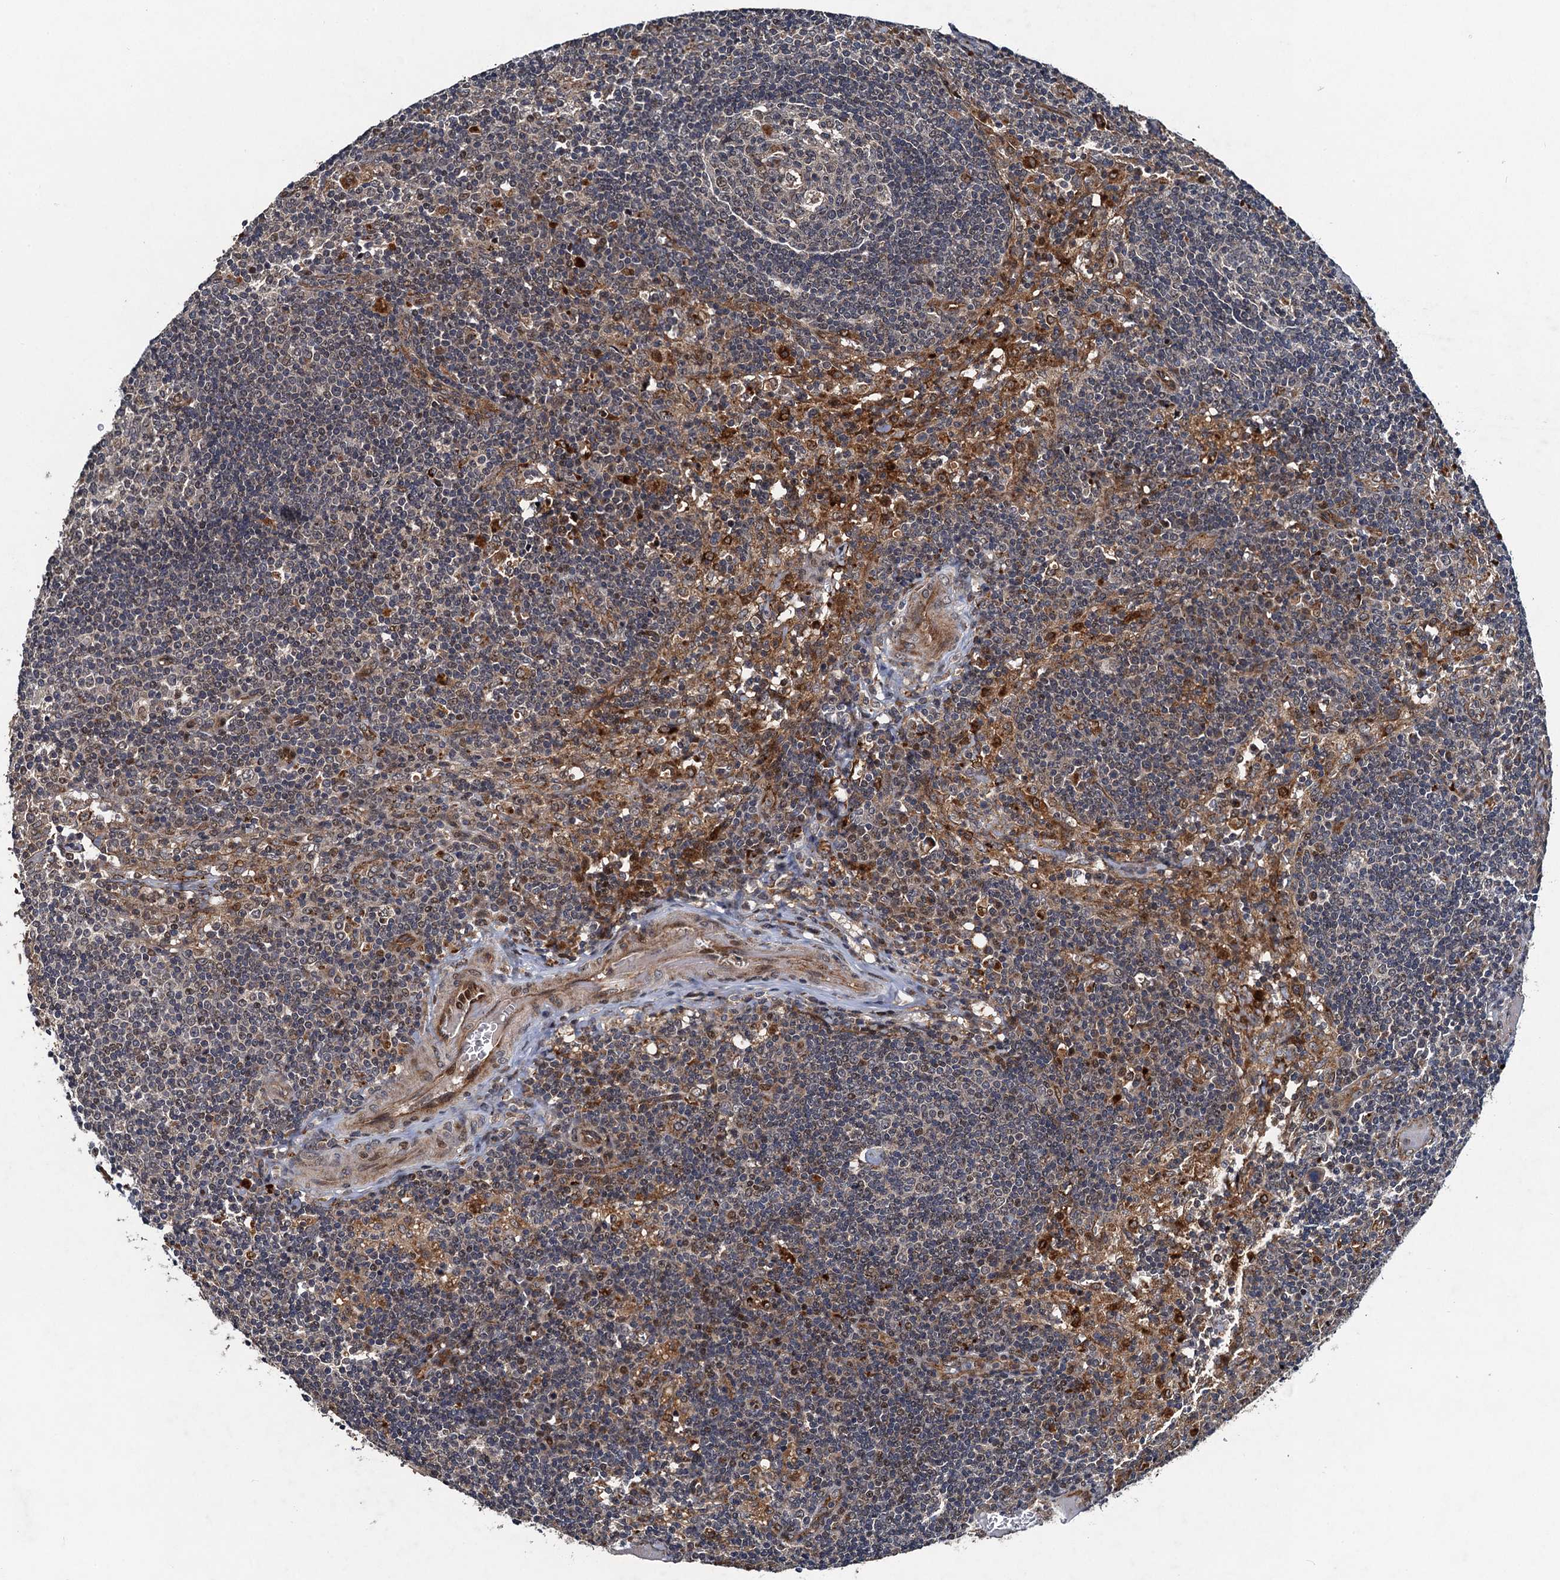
{"staining": {"intensity": "weak", "quantity": "<25%", "location": "cytoplasmic/membranous,nuclear"}, "tissue": "lymph node", "cell_type": "Germinal center cells", "image_type": "normal", "snomed": [{"axis": "morphology", "description": "Normal tissue, NOS"}, {"axis": "topography", "description": "Lymph node"}], "caption": "IHC histopathology image of unremarkable lymph node: lymph node stained with DAB demonstrates no significant protein expression in germinal center cells.", "gene": "NLRP10", "patient": {"sex": "male", "age": 58}}